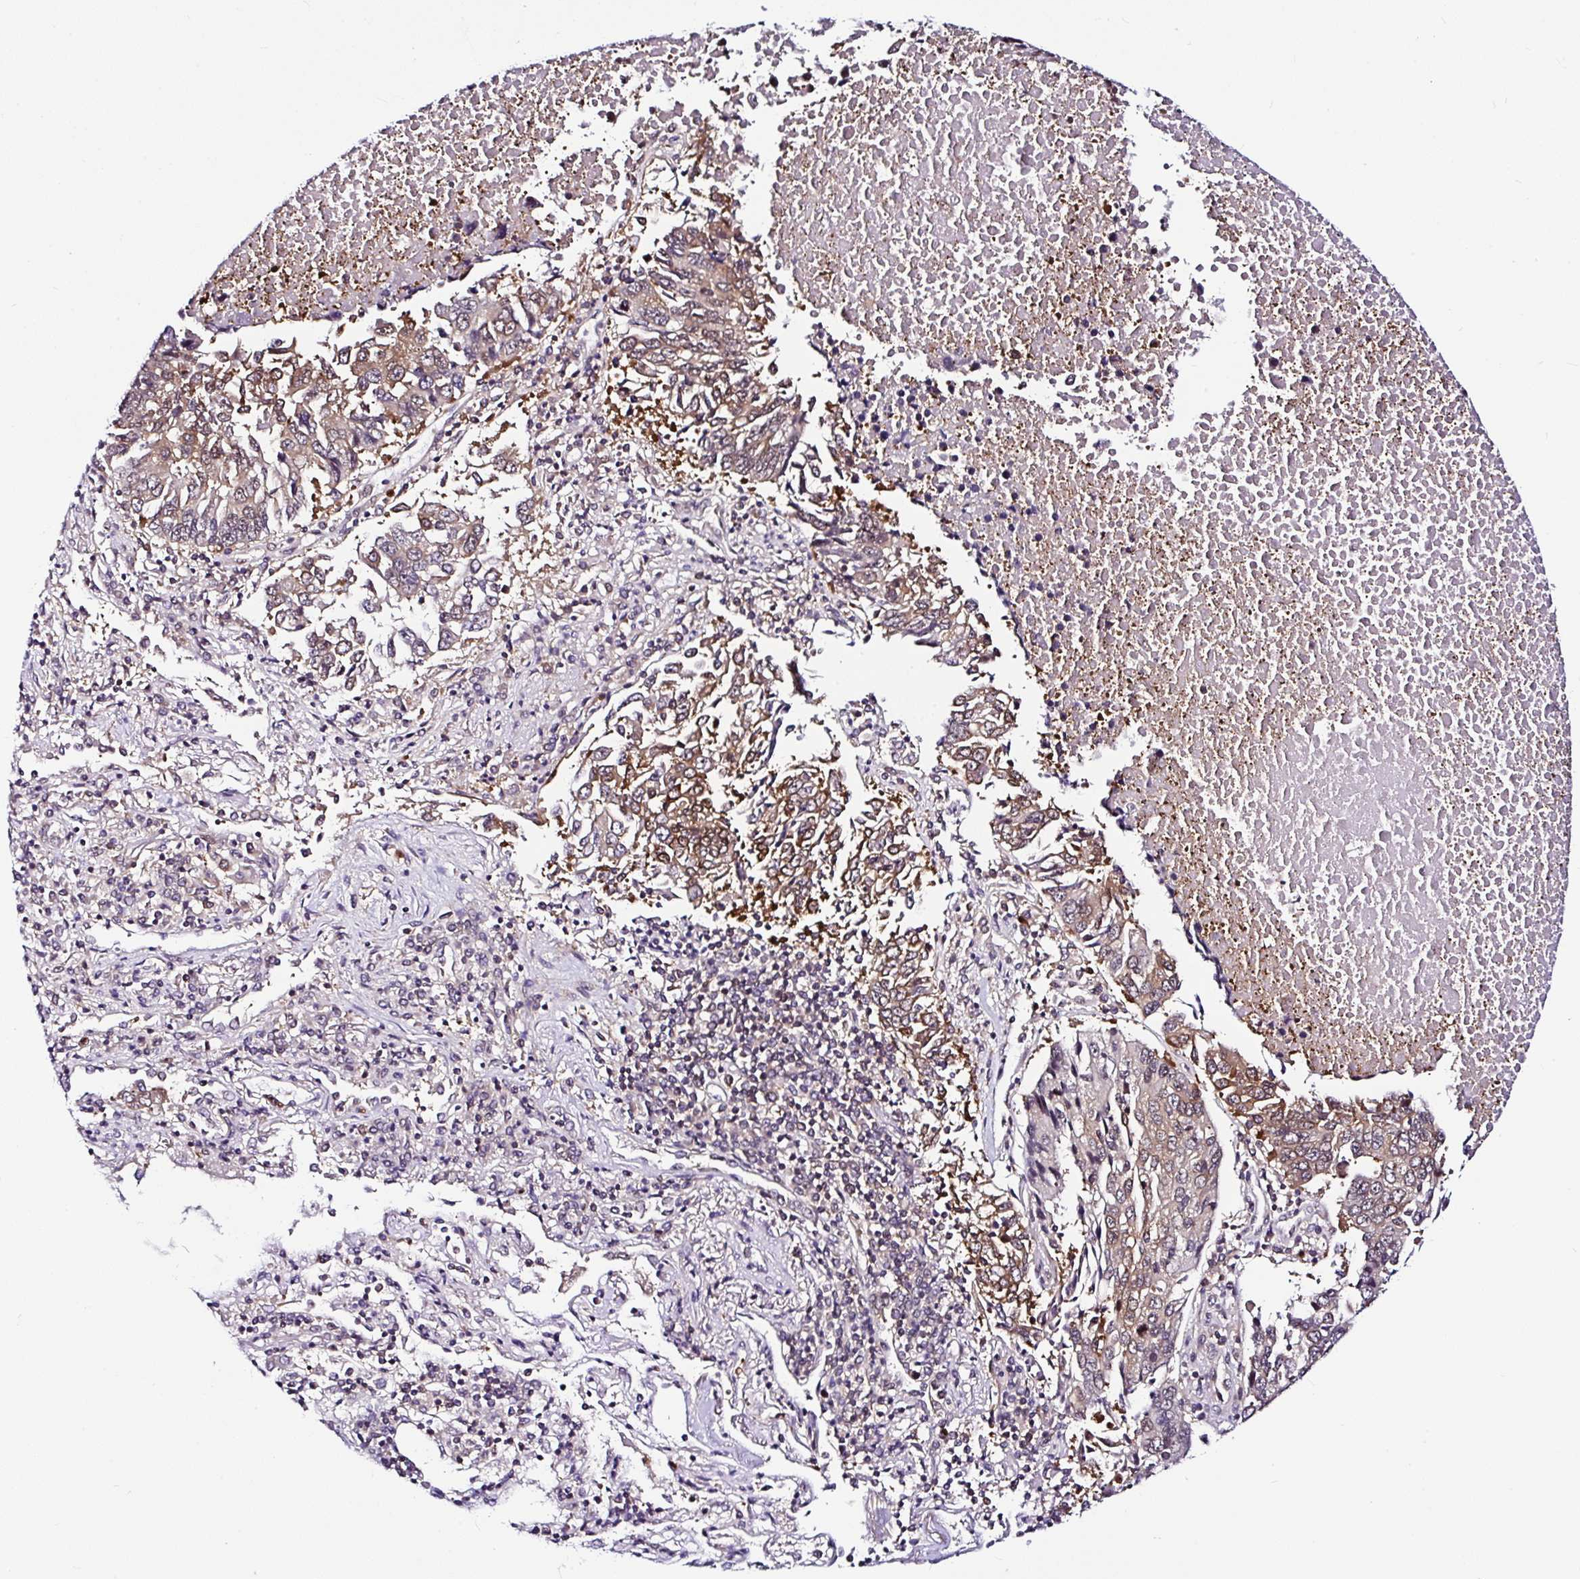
{"staining": {"intensity": "moderate", "quantity": "25%-75%", "location": "cytoplasmic/membranous"}, "tissue": "lung cancer", "cell_type": "Tumor cells", "image_type": "cancer", "snomed": [{"axis": "morphology", "description": "Squamous cell carcinoma, NOS"}, {"axis": "topography", "description": "Lung"}], "caption": "The photomicrograph exhibits immunohistochemical staining of lung cancer. There is moderate cytoplasmic/membranous expression is present in about 25%-75% of tumor cells. The staining was performed using DAB (3,3'-diaminobenzidine), with brown indicating positive protein expression. Nuclei are stained blue with hematoxylin.", "gene": "PIN4", "patient": {"sex": "female", "age": 66}}